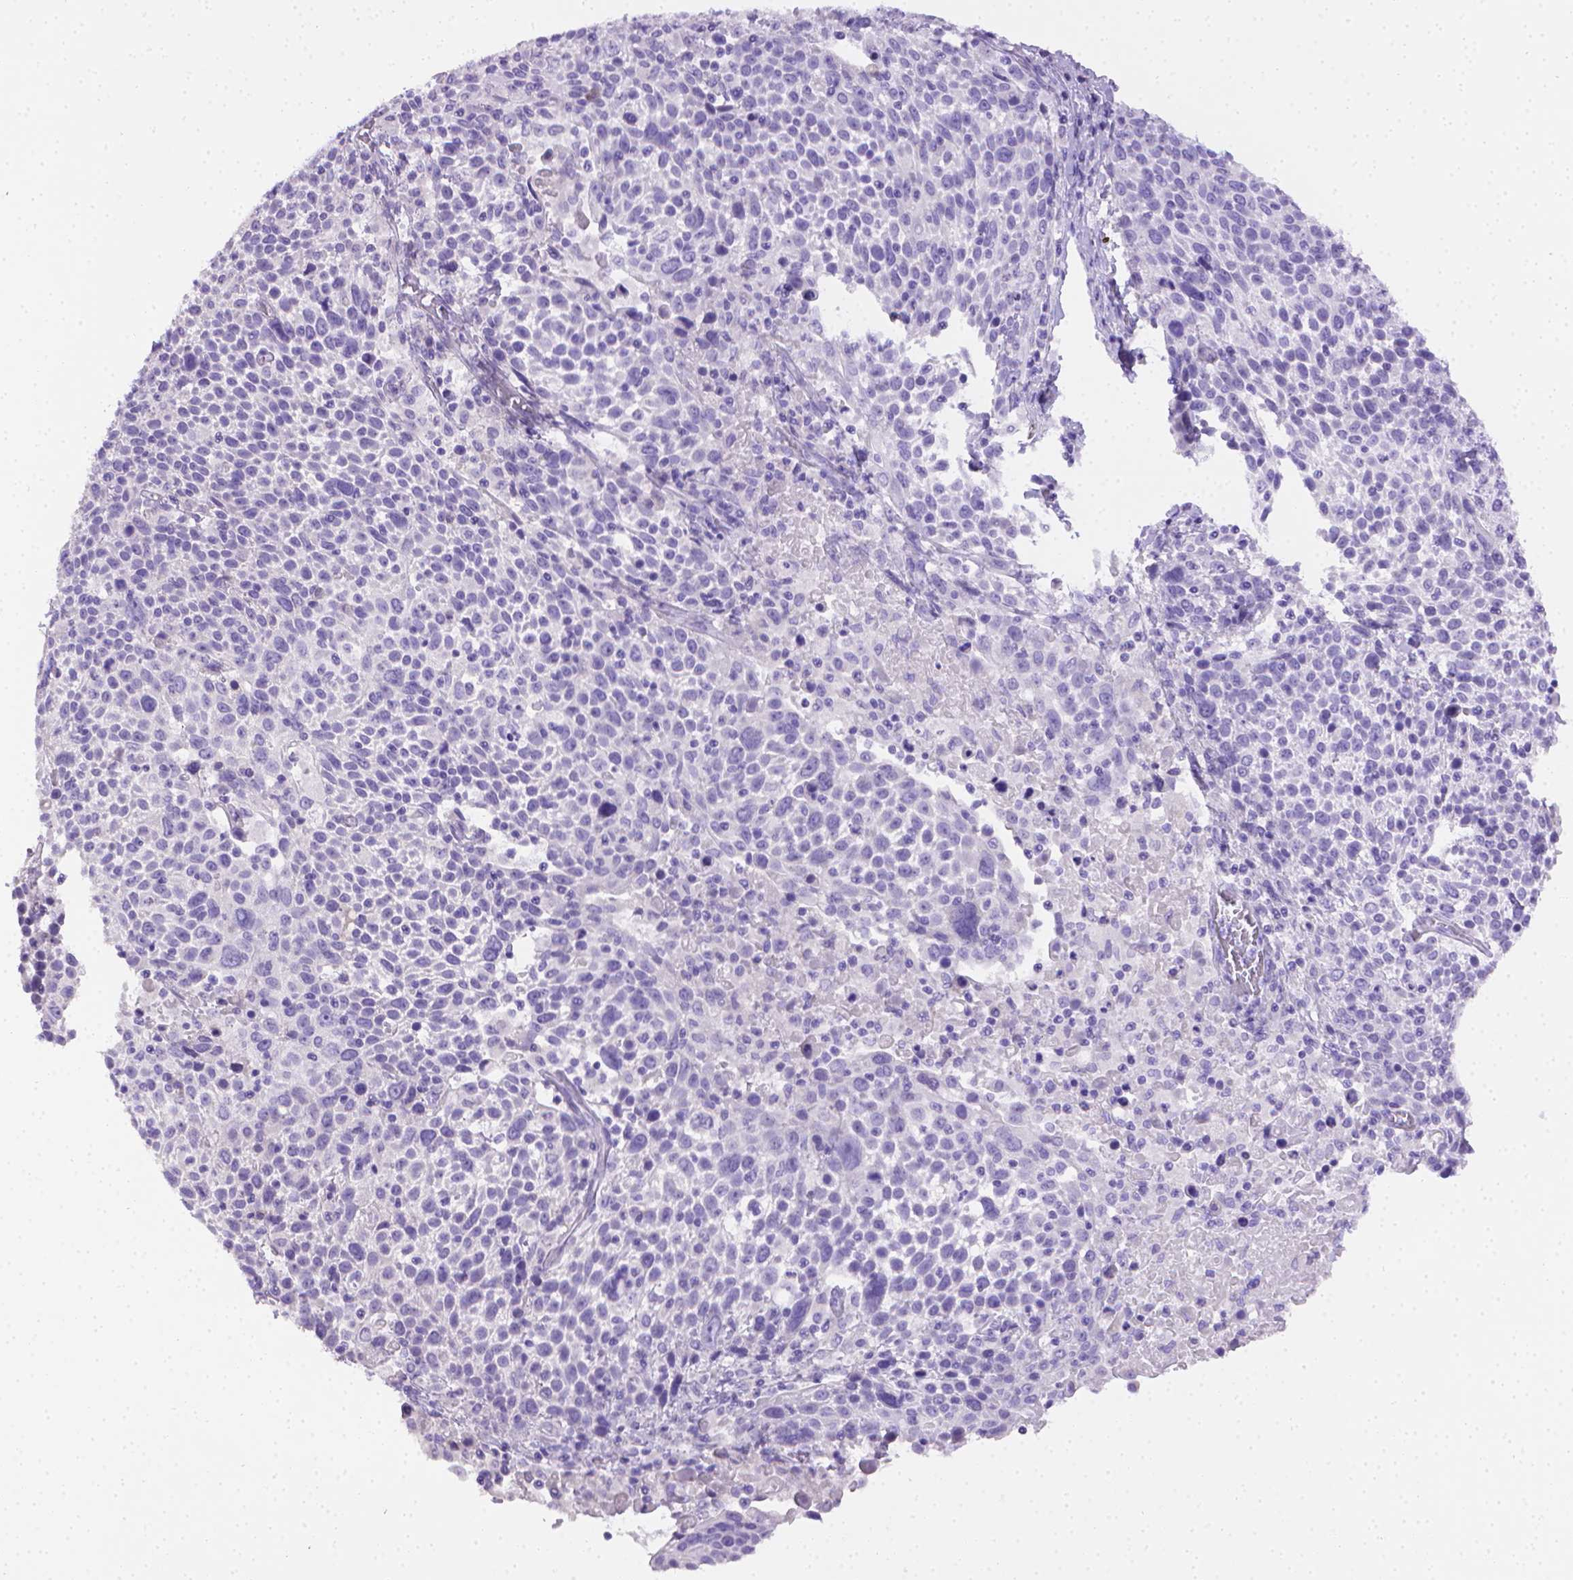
{"staining": {"intensity": "negative", "quantity": "none", "location": "none"}, "tissue": "cervical cancer", "cell_type": "Tumor cells", "image_type": "cancer", "snomed": [{"axis": "morphology", "description": "Squamous cell carcinoma, NOS"}, {"axis": "topography", "description": "Cervix"}], "caption": "Immunohistochemical staining of human cervical cancer (squamous cell carcinoma) shows no significant expression in tumor cells.", "gene": "PNMA2", "patient": {"sex": "female", "age": 61}}